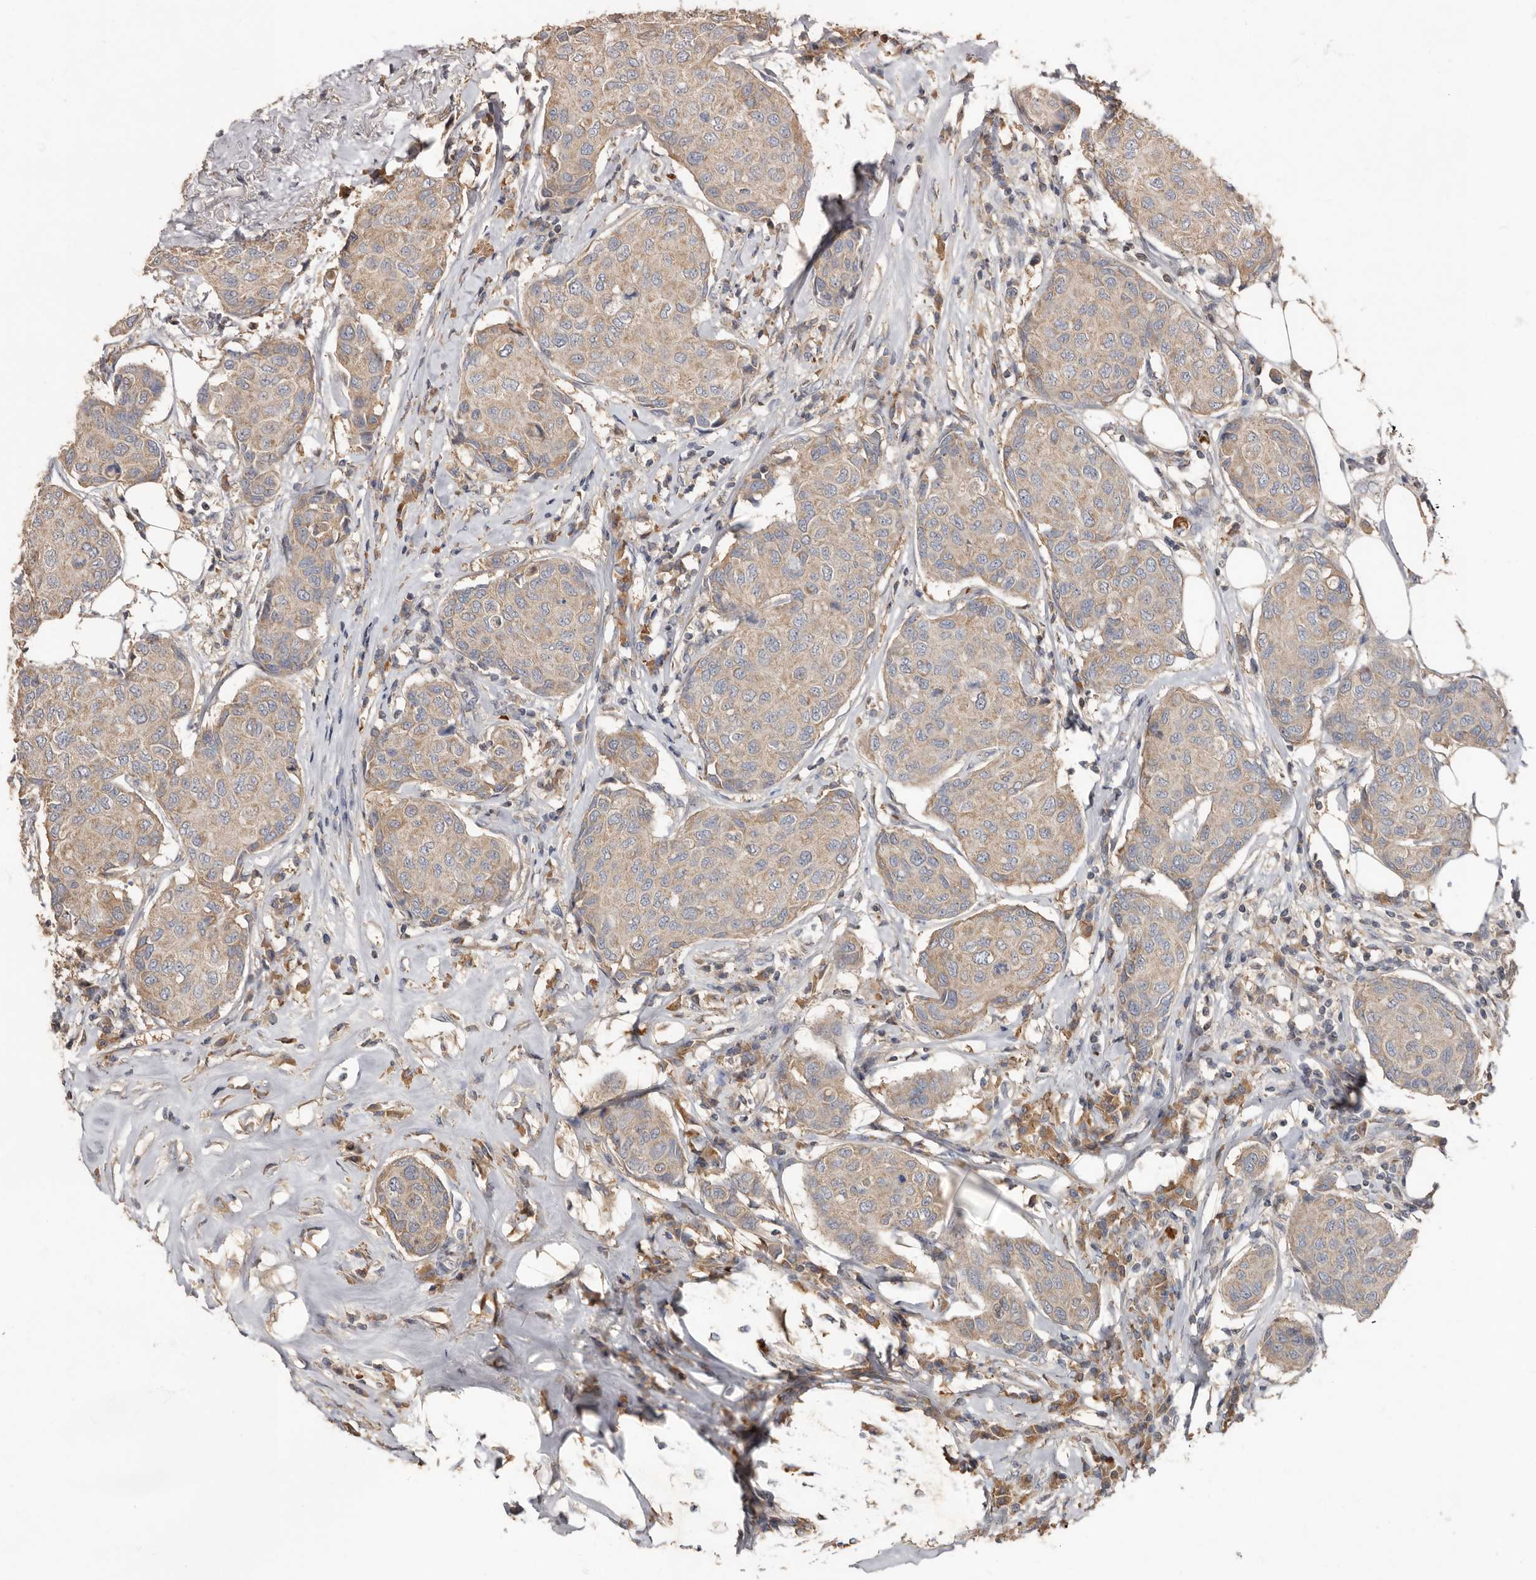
{"staining": {"intensity": "weak", "quantity": ">75%", "location": "cytoplasmic/membranous"}, "tissue": "breast cancer", "cell_type": "Tumor cells", "image_type": "cancer", "snomed": [{"axis": "morphology", "description": "Duct carcinoma"}, {"axis": "topography", "description": "Breast"}], "caption": "Weak cytoplasmic/membranous protein staining is appreciated in approximately >75% of tumor cells in infiltrating ductal carcinoma (breast).", "gene": "KIF26B", "patient": {"sex": "female", "age": 80}}